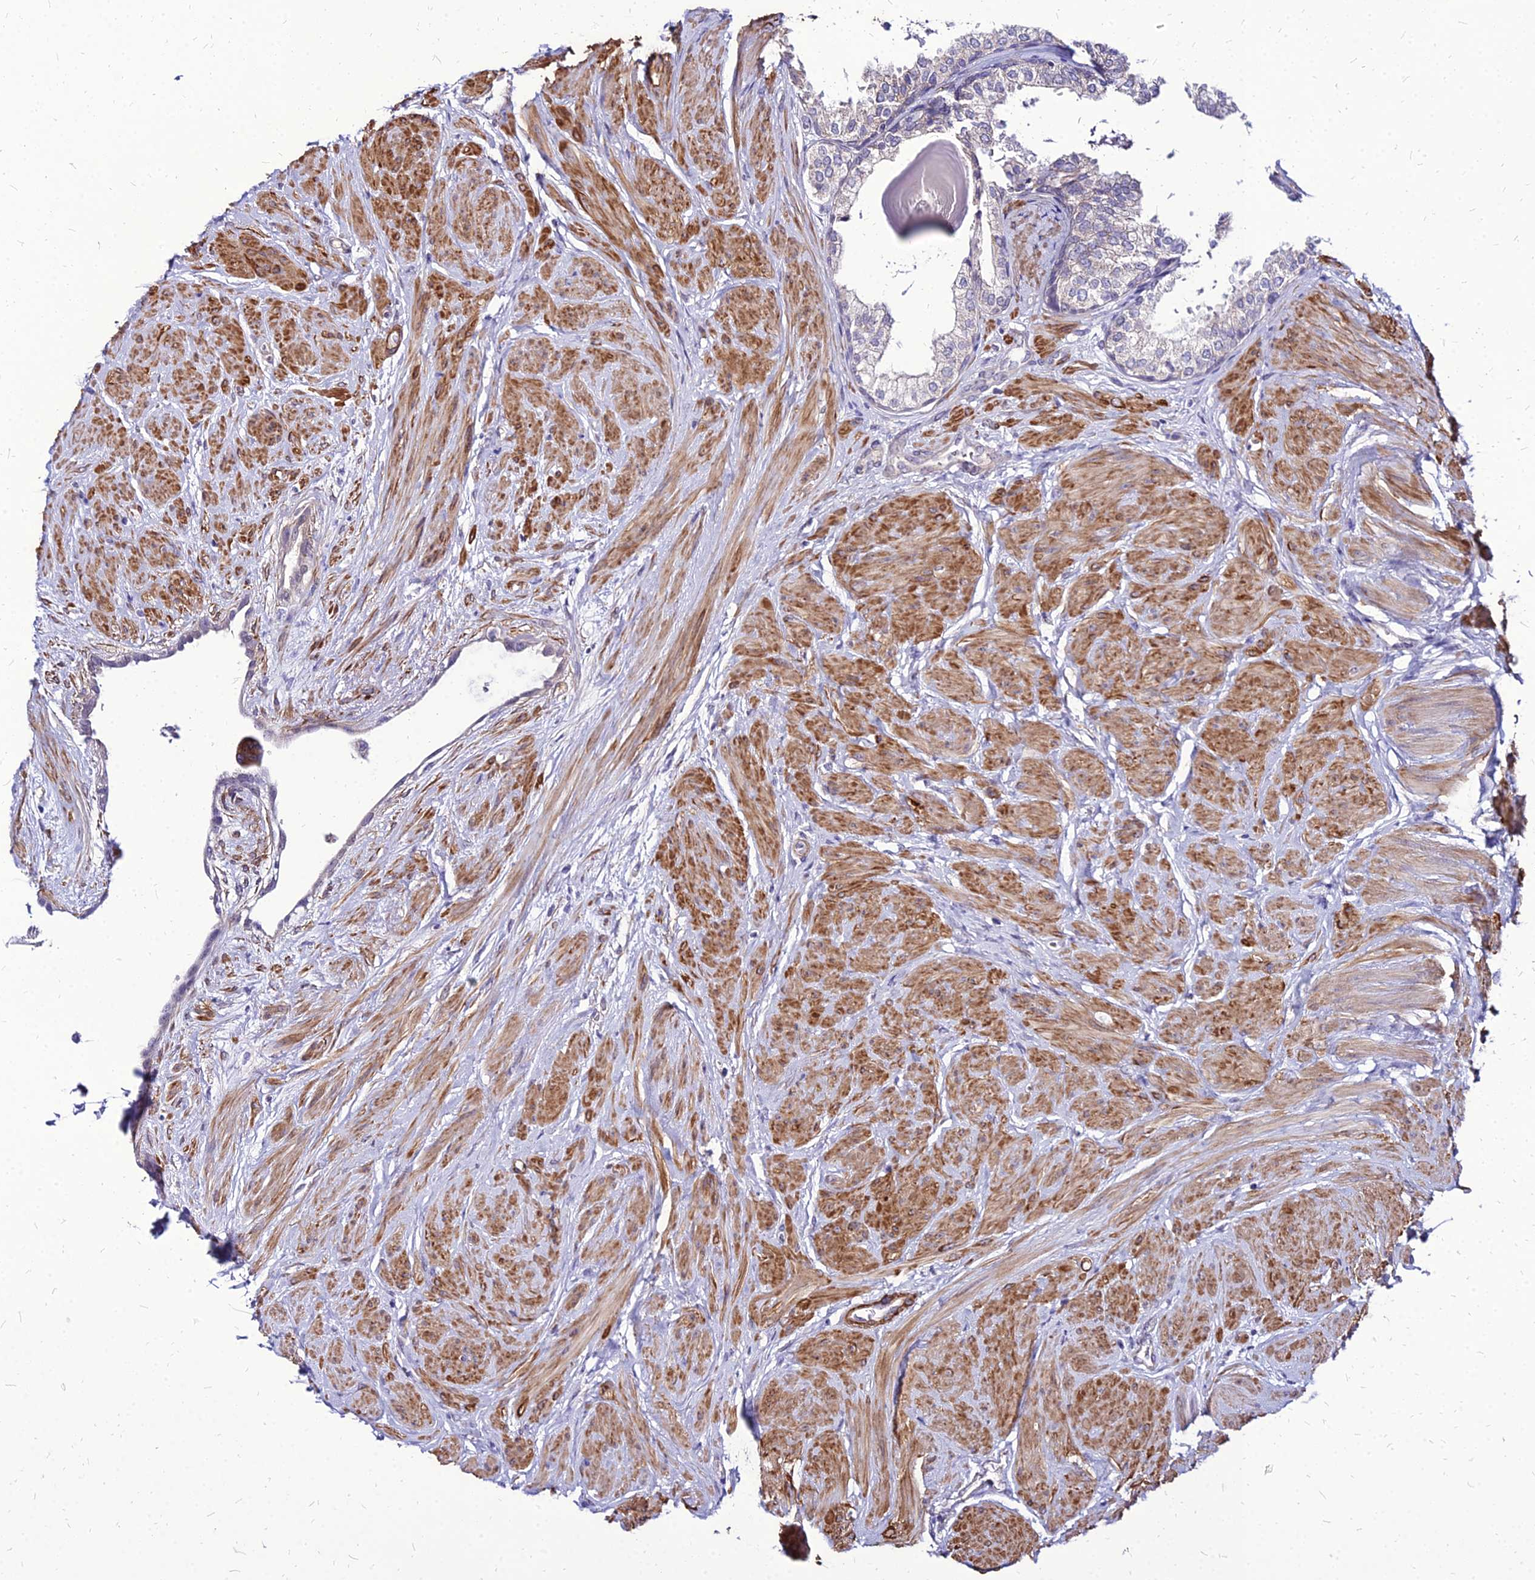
{"staining": {"intensity": "negative", "quantity": "none", "location": "none"}, "tissue": "prostate", "cell_type": "Glandular cells", "image_type": "normal", "snomed": [{"axis": "morphology", "description": "Normal tissue, NOS"}, {"axis": "topography", "description": "Prostate"}], "caption": "The histopathology image exhibits no significant expression in glandular cells of prostate.", "gene": "YEATS2", "patient": {"sex": "male", "age": 48}}